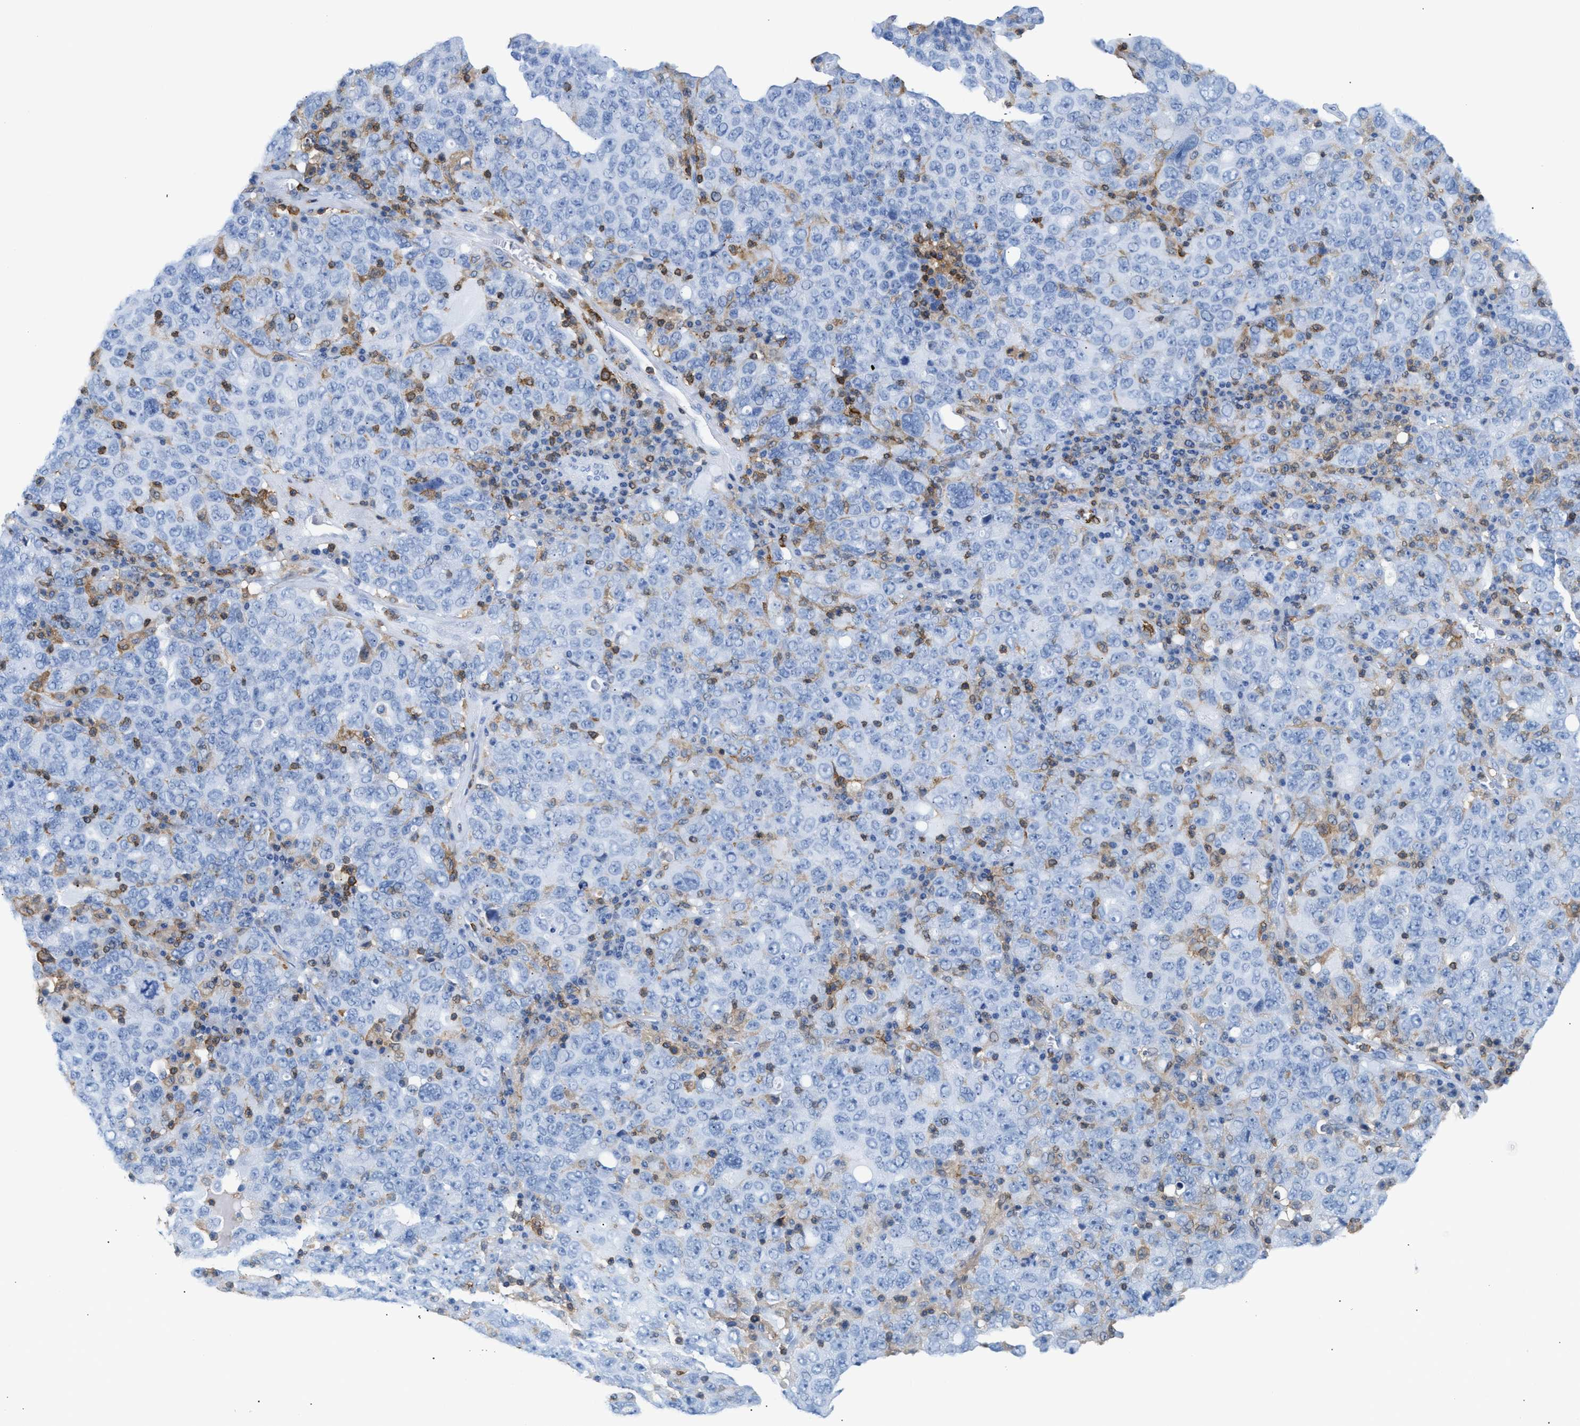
{"staining": {"intensity": "negative", "quantity": "none", "location": "none"}, "tissue": "ovarian cancer", "cell_type": "Tumor cells", "image_type": "cancer", "snomed": [{"axis": "morphology", "description": "Carcinoma, endometroid"}, {"axis": "topography", "description": "Ovary"}], "caption": "A high-resolution micrograph shows IHC staining of ovarian endometroid carcinoma, which exhibits no significant positivity in tumor cells.", "gene": "LCP1", "patient": {"sex": "female", "age": 62}}